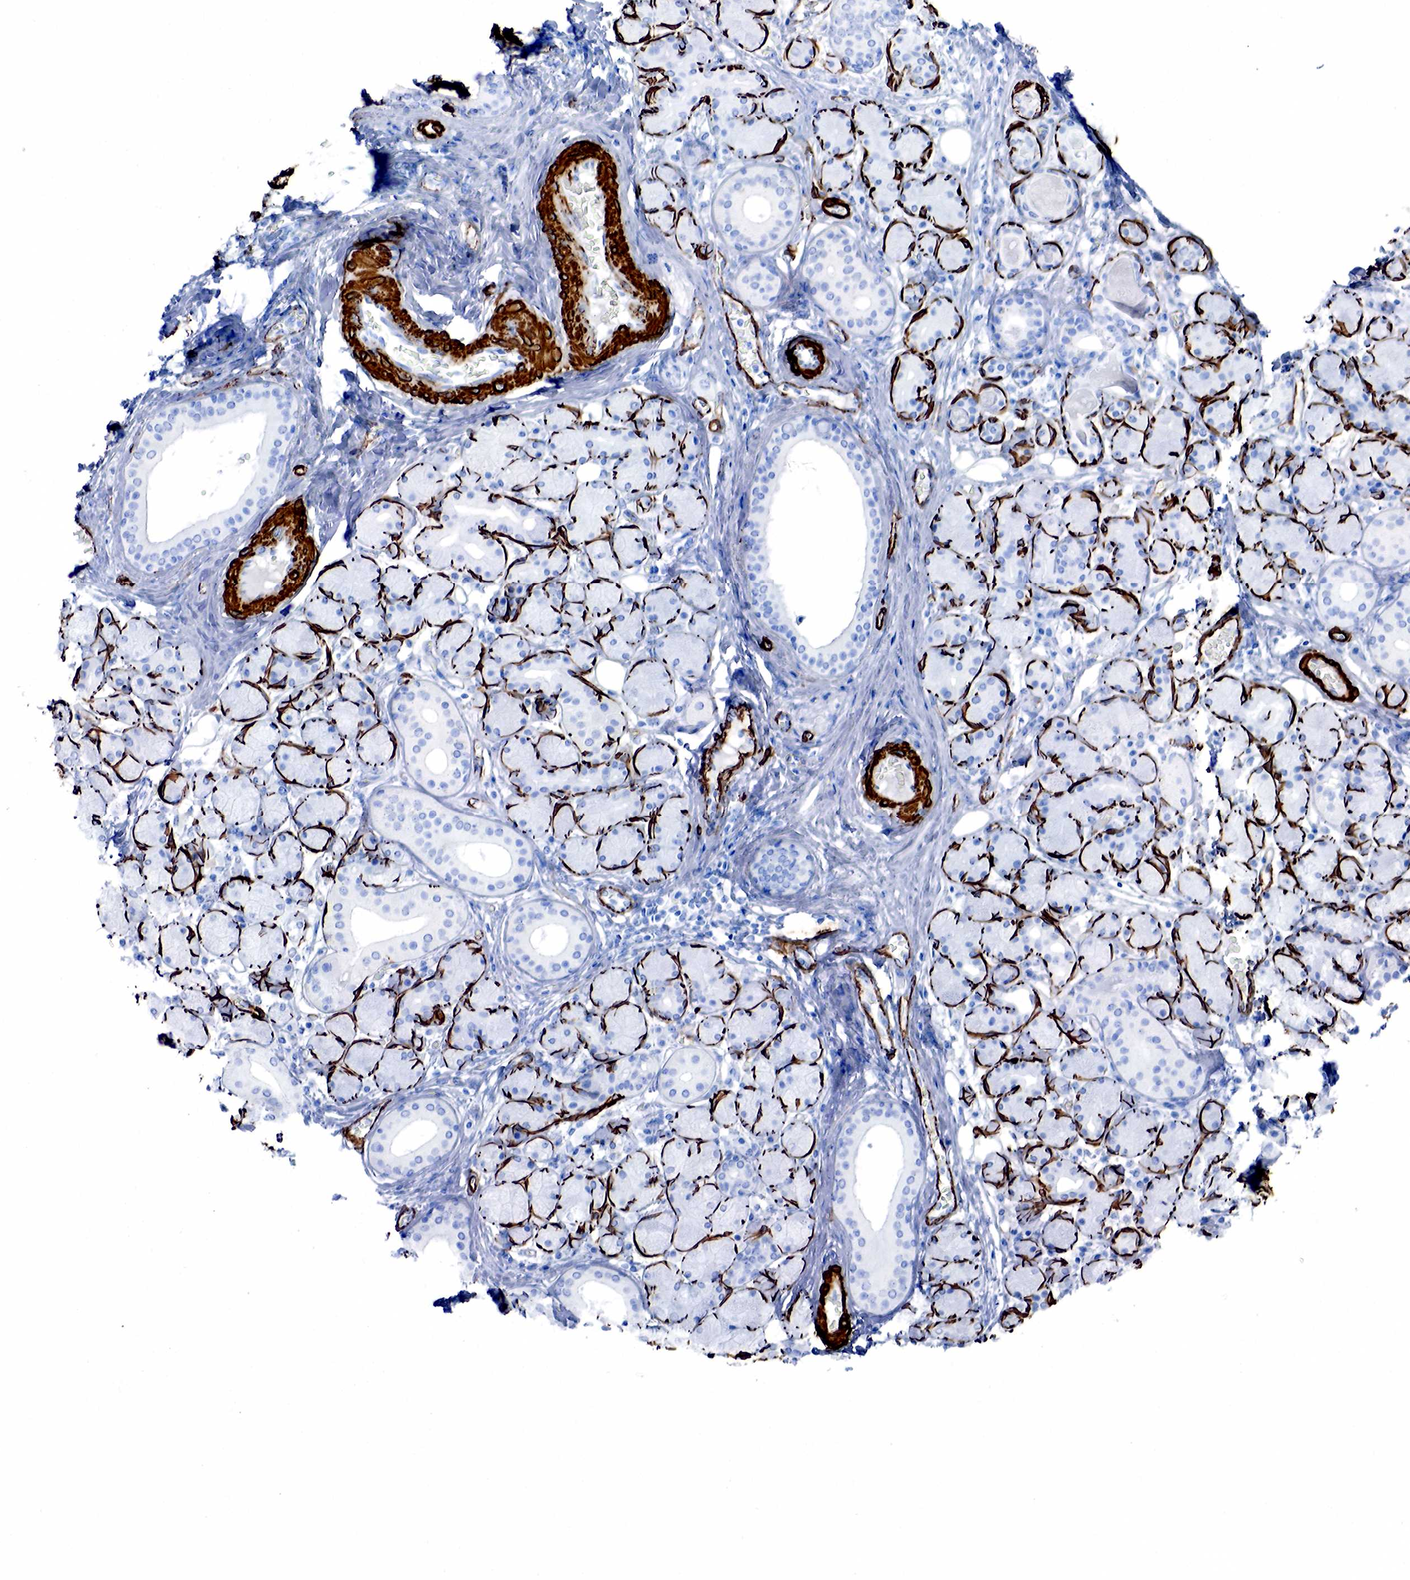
{"staining": {"intensity": "negative", "quantity": "none", "location": "none"}, "tissue": "salivary gland", "cell_type": "Glandular cells", "image_type": "normal", "snomed": [{"axis": "morphology", "description": "Normal tissue, NOS"}, {"axis": "topography", "description": "Salivary gland"}, {"axis": "topography", "description": "Peripheral nerve tissue"}], "caption": "IHC image of normal salivary gland: salivary gland stained with DAB (3,3'-diaminobenzidine) displays no significant protein expression in glandular cells. Nuclei are stained in blue.", "gene": "ACTA1", "patient": {"sex": "male", "age": 62}}